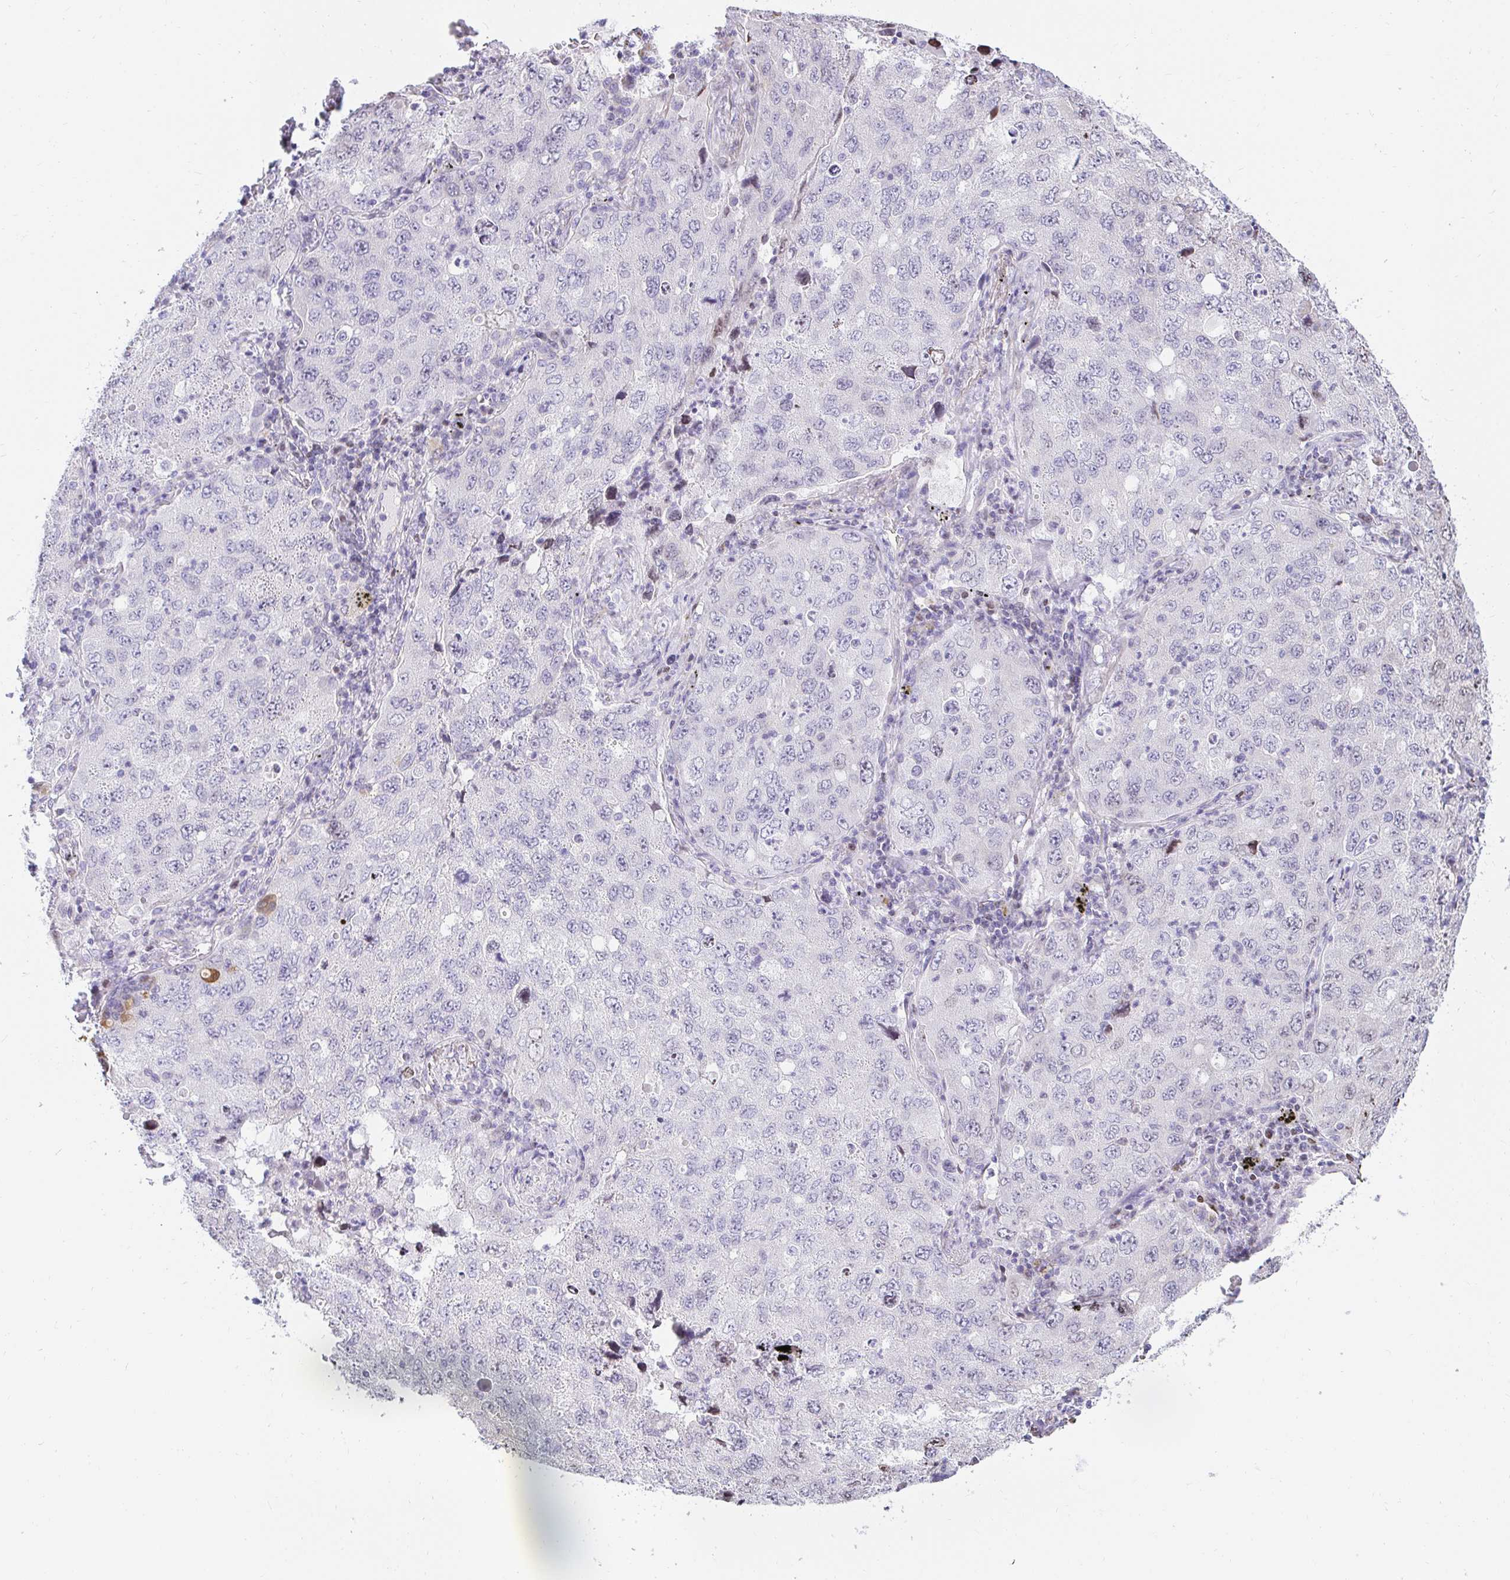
{"staining": {"intensity": "negative", "quantity": "none", "location": "none"}, "tissue": "lung cancer", "cell_type": "Tumor cells", "image_type": "cancer", "snomed": [{"axis": "morphology", "description": "Adenocarcinoma, NOS"}, {"axis": "topography", "description": "Lung"}], "caption": "DAB (3,3'-diaminobenzidine) immunohistochemical staining of human lung adenocarcinoma displays no significant expression in tumor cells. (DAB immunohistochemistry (IHC), high magnification).", "gene": "CAPSL", "patient": {"sex": "female", "age": 57}}